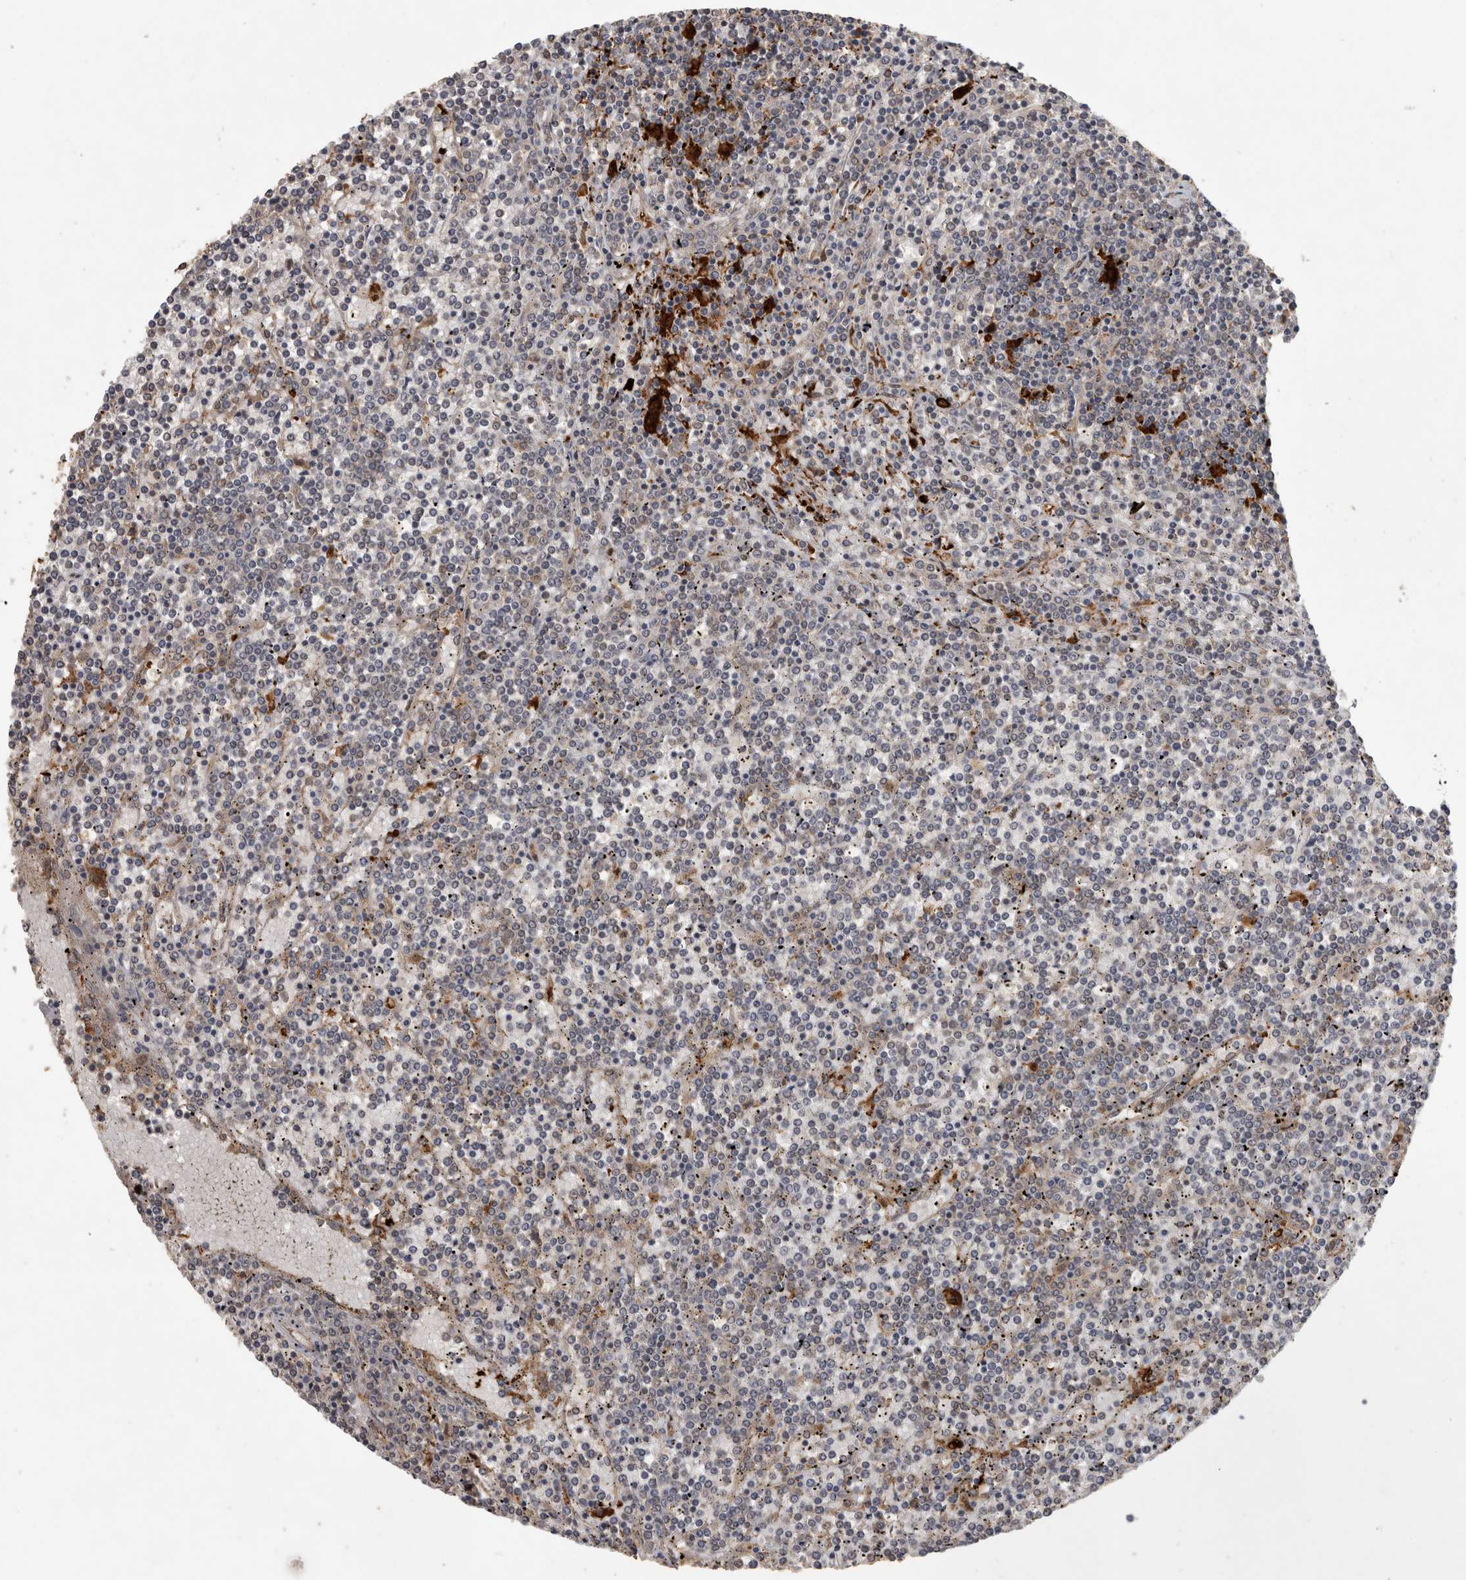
{"staining": {"intensity": "weak", "quantity": "25%-75%", "location": "cytoplasmic/membranous"}, "tissue": "lymphoma", "cell_type": "Tumor cells", "image_type": "cancer", "snomed": [{"axis": "morphology", "description": "Malignant lymphoma, non-Hodgkin's type, Low grade"}, {"axis": "topography", "description": "Spleen"}], "caption": "Low-grade malignant lymphoma, non-Hodgkin's type tissue demonstrates weak cytoplasmic/membranous expression in approximately 25%-75% of tumor cells", "gene": "ATXN2", "patient": {"sex": "female", "age": 19}}